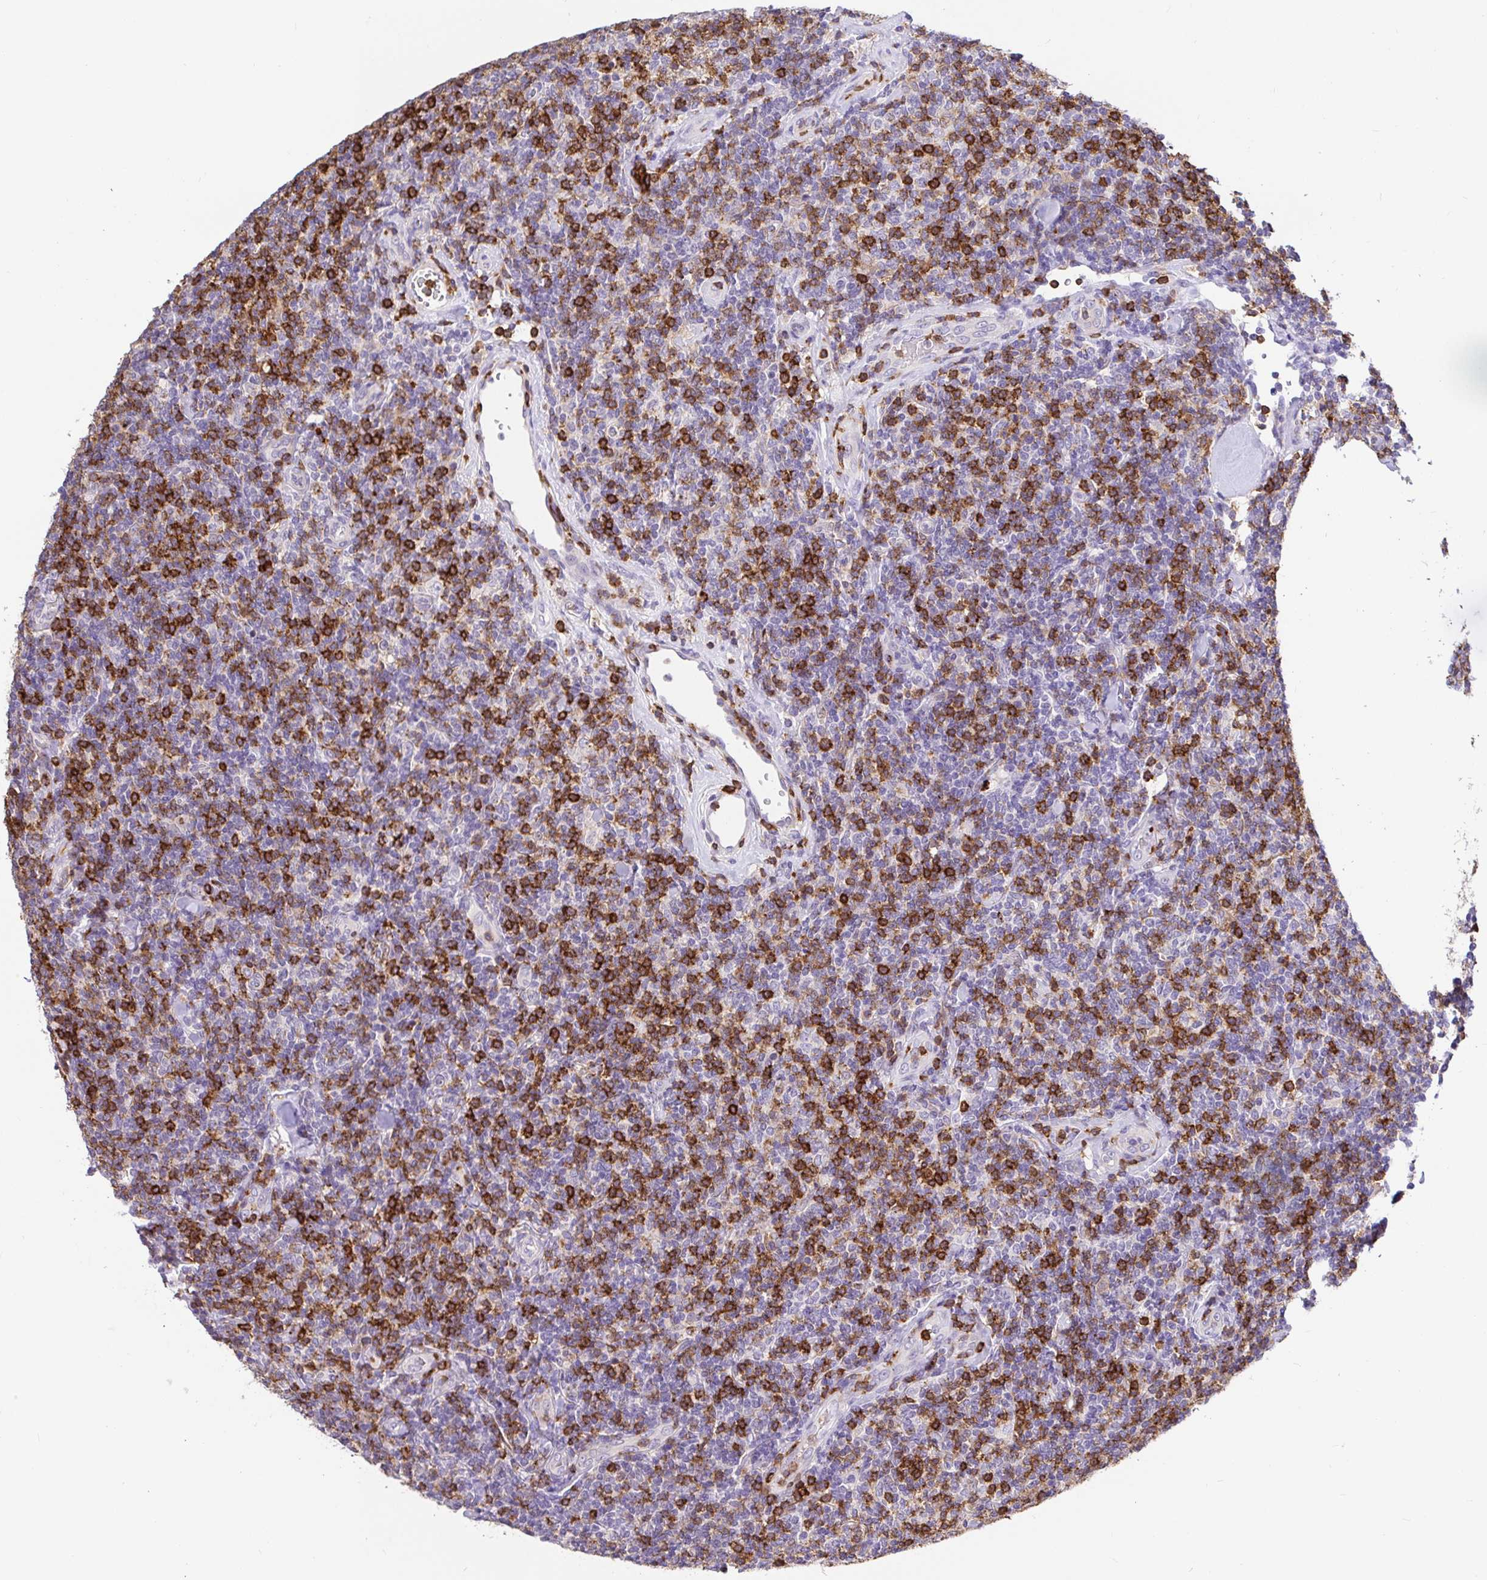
{"staining": {"intensity": "negative", "quantity": "none", "location": "none"}, "tissue": "lymphoma", "cell_type": "Tumor cells", "image_type": "cancer", "snomed": [{"axis": "morphology", "description": "Malignant lymphoma, non-Hodgkin's type, Low grade"}, {"axis": "topography", "description": "Lymph node"}], "caption": "Histopathology image shows no significant protein staining in tumor cells of low-grade malignant lymphoma, non-Hodgkin's type. The staining is performed using DAB brown chromogen with nuclei counter-stained in using hematoxylin.", "gene": "SKAP1", "patient": {"sex": "female", "age": 56}}